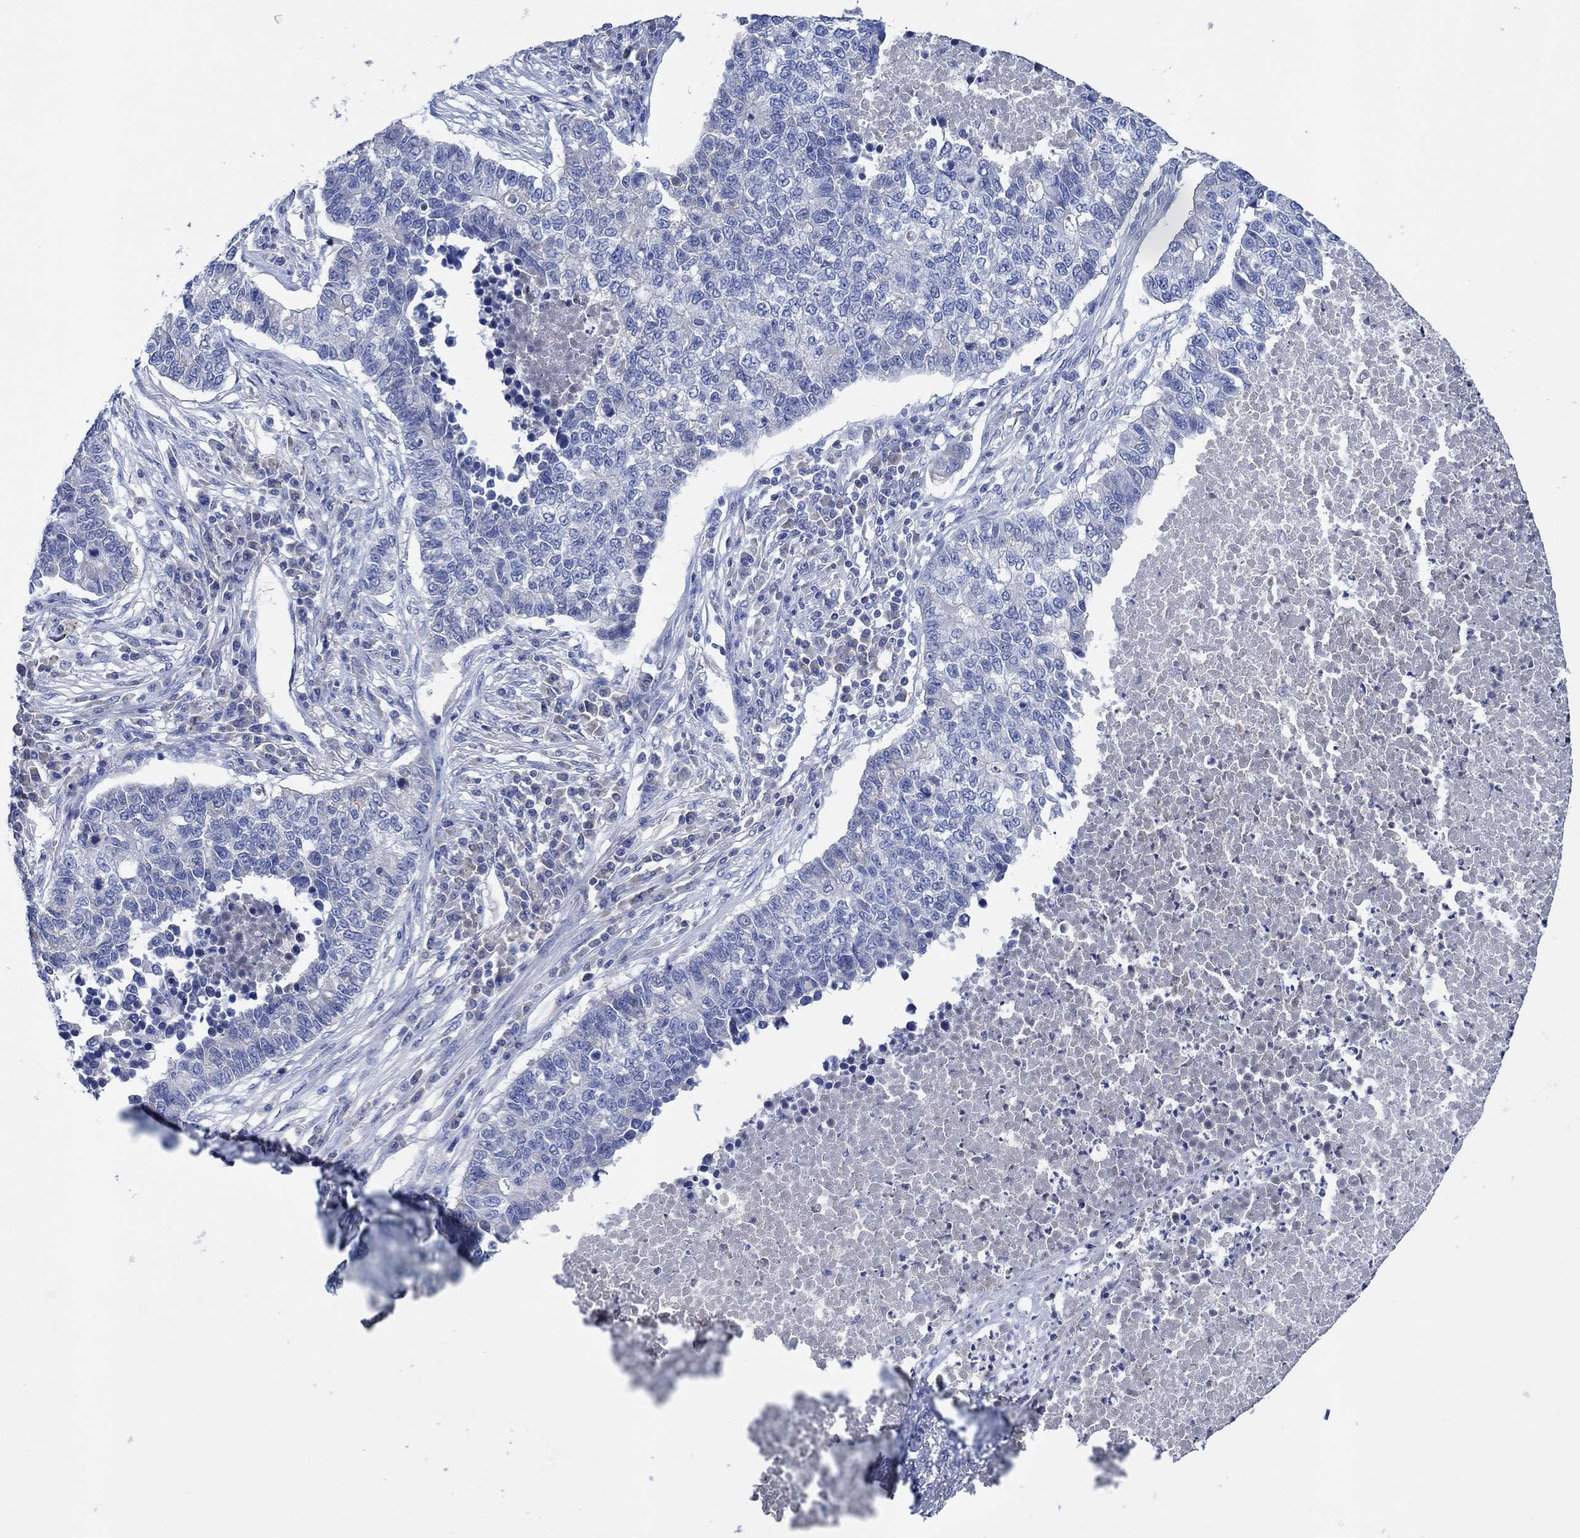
{"staining": {"intensity": "negative", "quantity": "none", "location": "none"}, "tissue": "lung cancer", "cell_type": "Tumor cells", "image_type": "cancer", "snomed": [{"axis": "morphology", "description": "Adenocarcinoma, NOS"}, {"axis": "topography", "description": "Lung"}], "caption": "A micrograph of lung adenocarcinoma stained for a protein shows no brown staining in tumor cells. Brightfield microscopy of immunohistochemistry (IHC) stained with DAB (3,3'-diaminobenzidine) (brown) and hematoxylin (blue), captured at high magnification.", "gene": "CPNE6", "patient": {"sex": "male", "age": 57}}